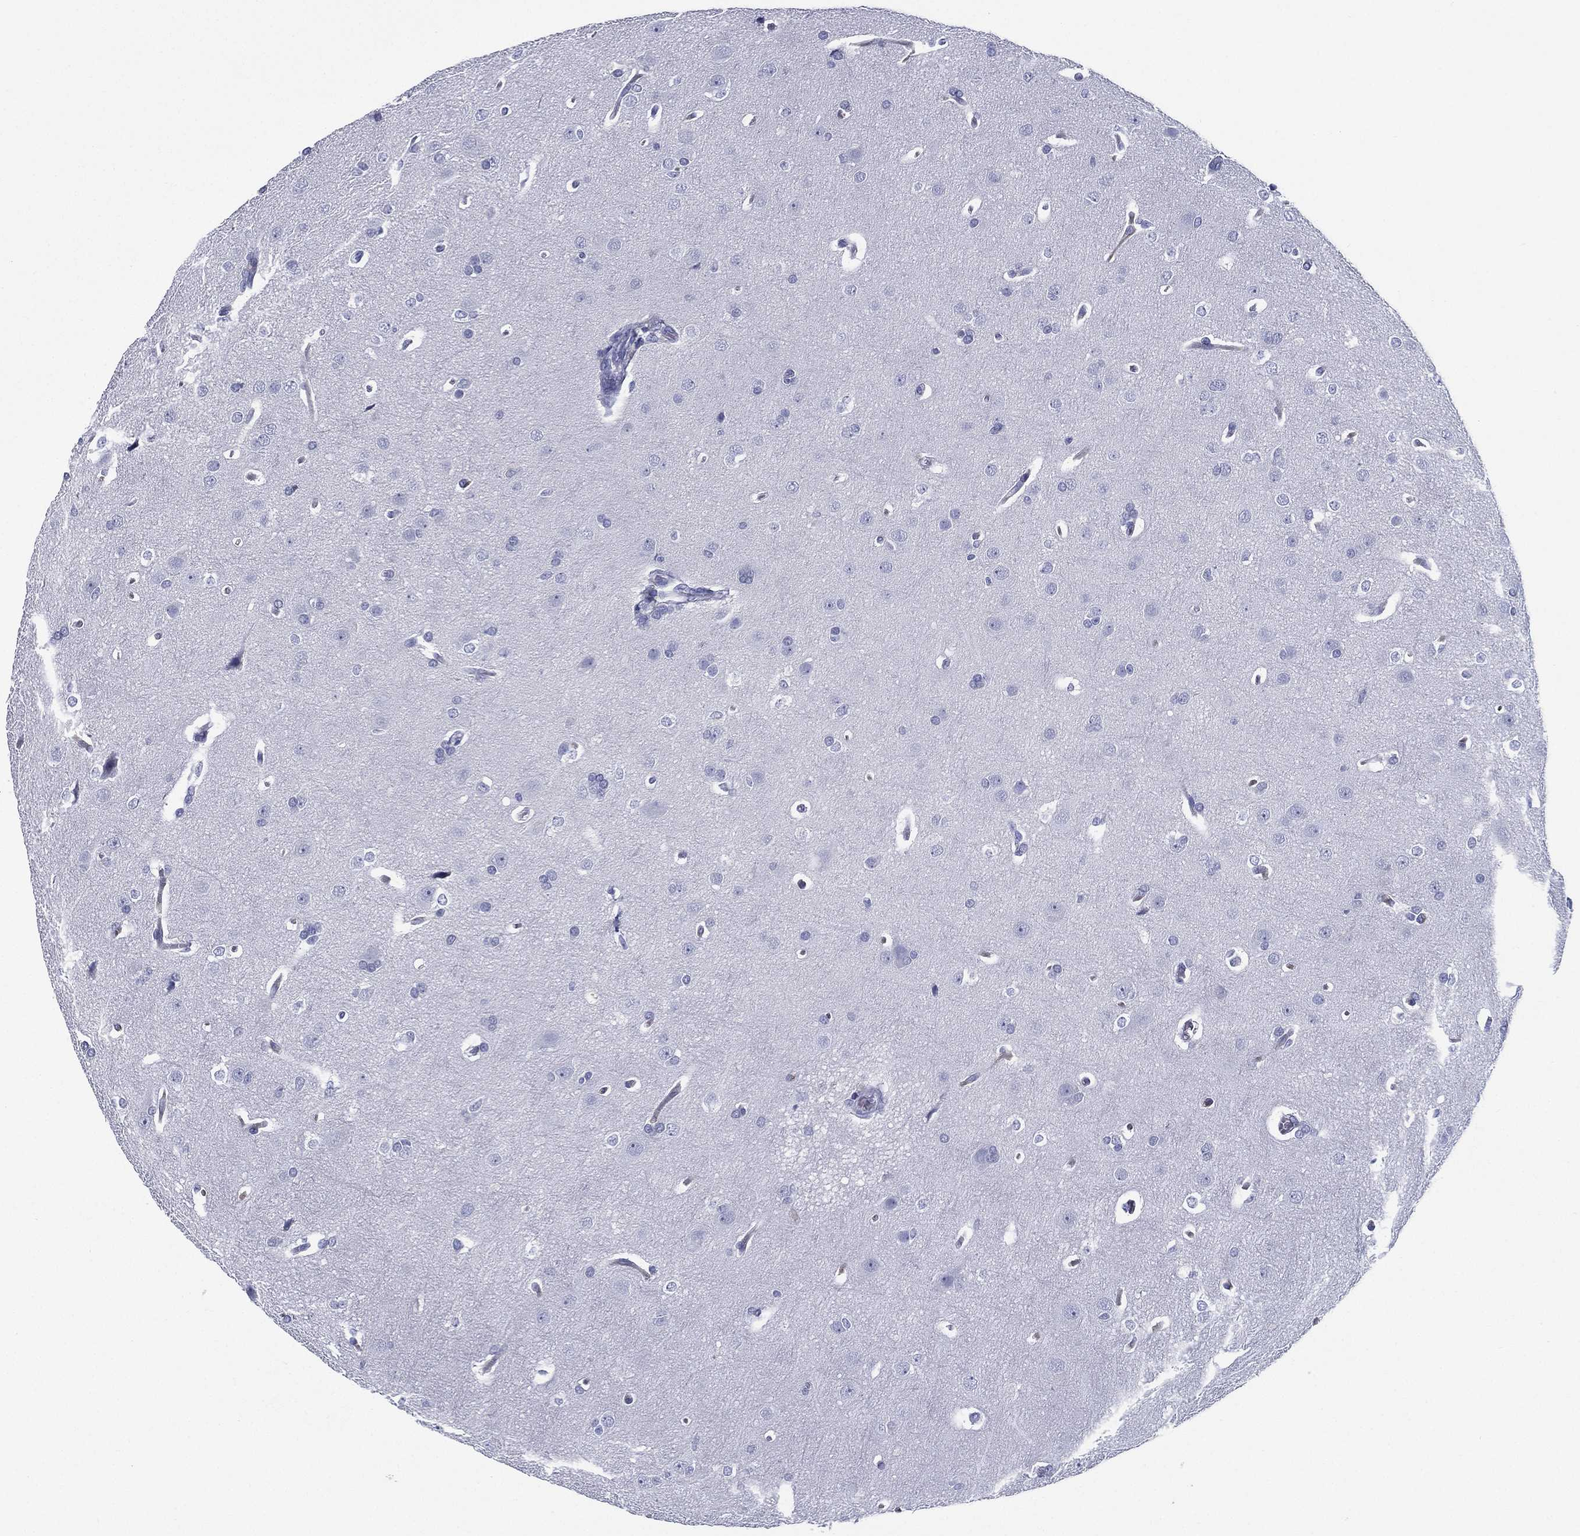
{"staining": {"intensity": "negative", "quantity": "none", "location": "none"}, "tissue": "glioma", "cell_type": "Tumor cells", "image_type": "cancer", "snomed": [{"axis": "morphology", "description": "Glioma, malignant, Low grade"}, {"axis": "topography", "description": "Brain"}], "caption": "Protein analysis of malignant glioma (low-grade) displays no significant positivity in tumor cells.", "gene": "RSPH4A", "patient": {"sex": "female", "age": 32}}